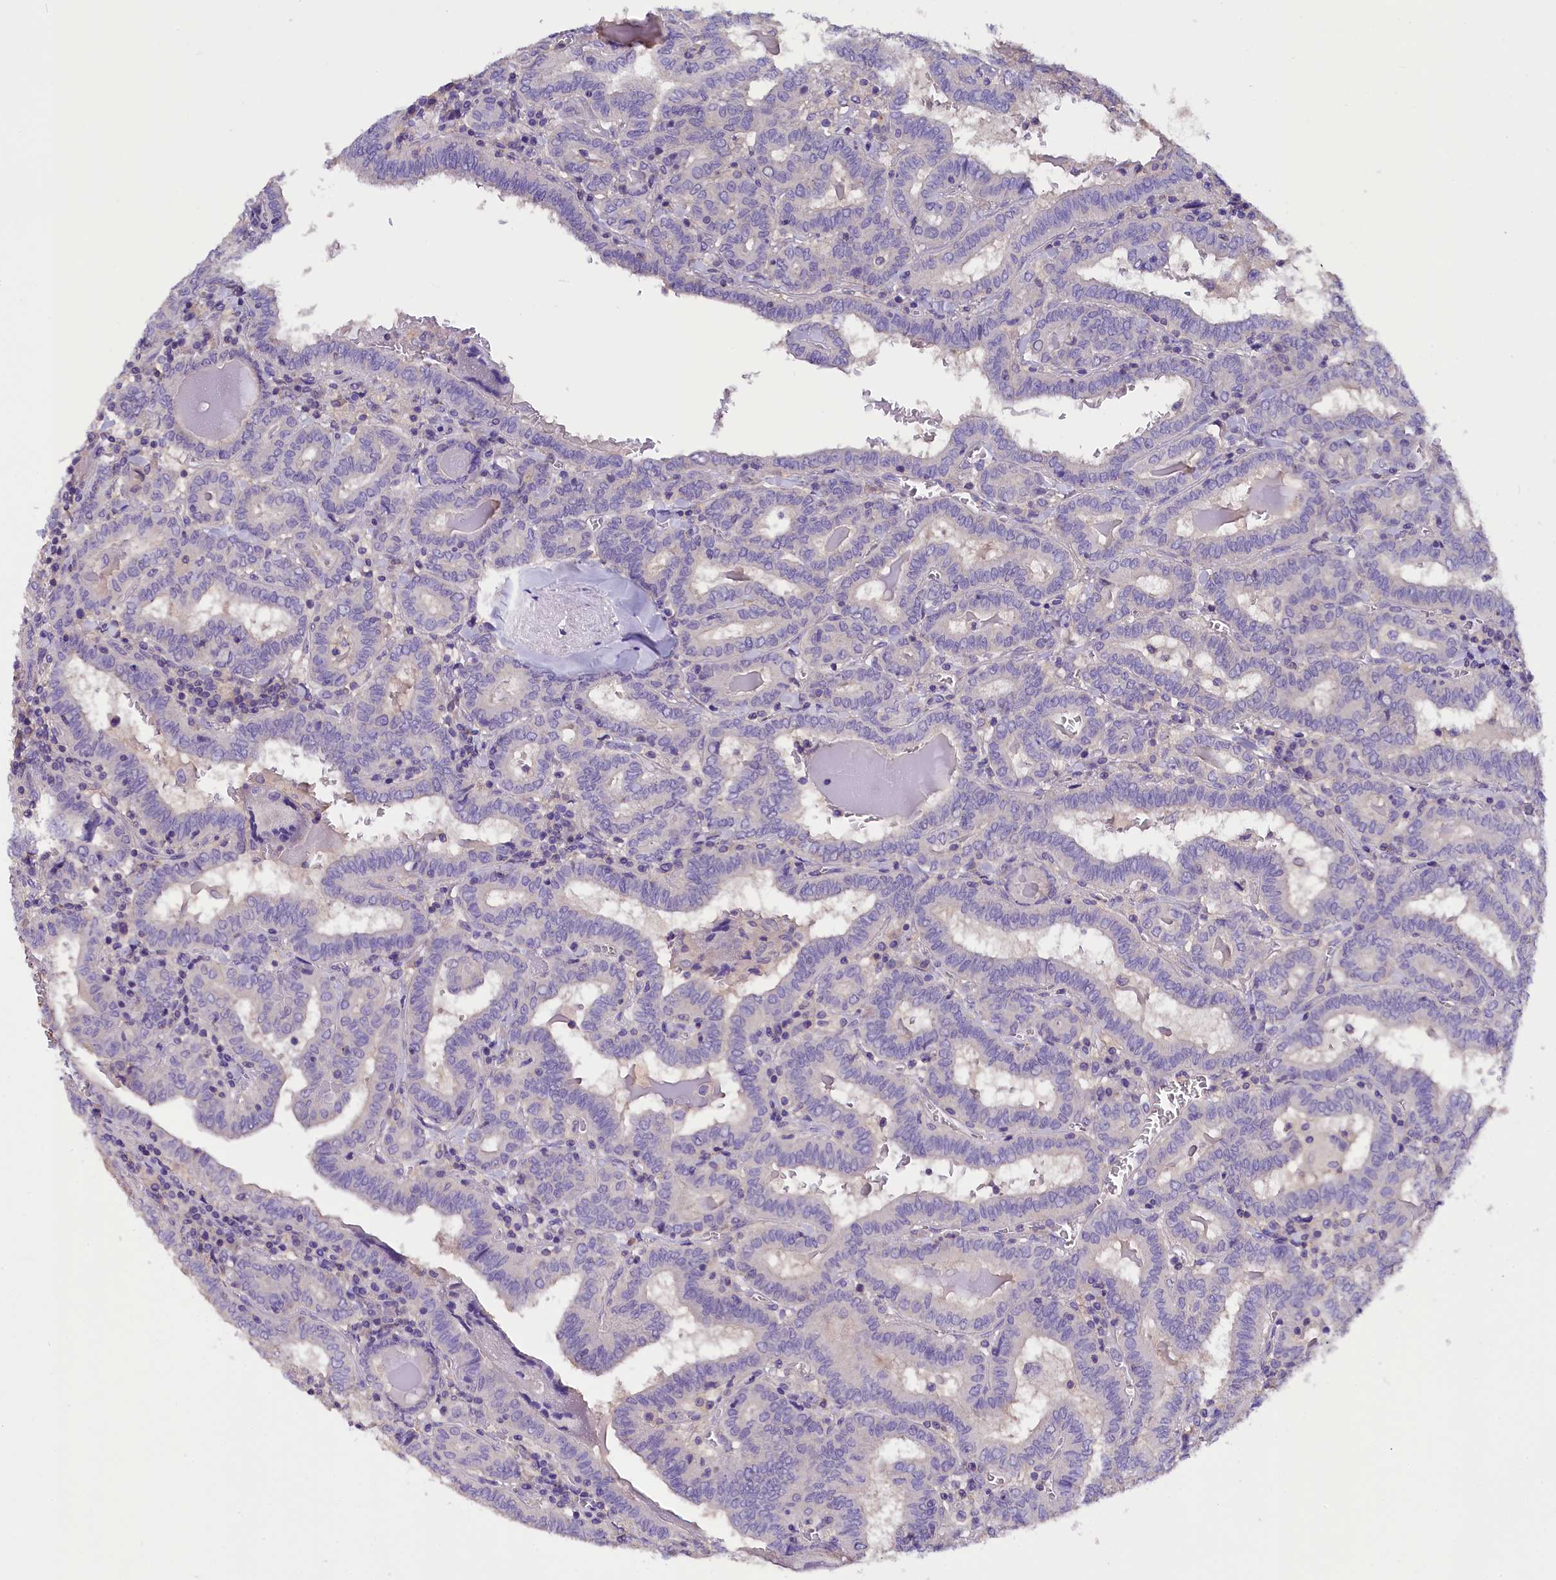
{"staining": {"intensity": "negative", "quantity": "none", "location": "none"}, "tissue": "thyroid cancer", "cell_type": "Tumor cells", "image_type": "cancer", "snomed": [{"axis": "morphology", "description": "Papillary adenocarcinoma, NOS"}, {"axis": "topography", "description": "Thyroid gland"}], "caption": "This is a histopathology image of immunohistochemistry (IHC) staining of thyroid cancer, which shows no expression in tumor cells.", "gene": "AP3B2", "patient": {"sex": "female", "age": 72}}